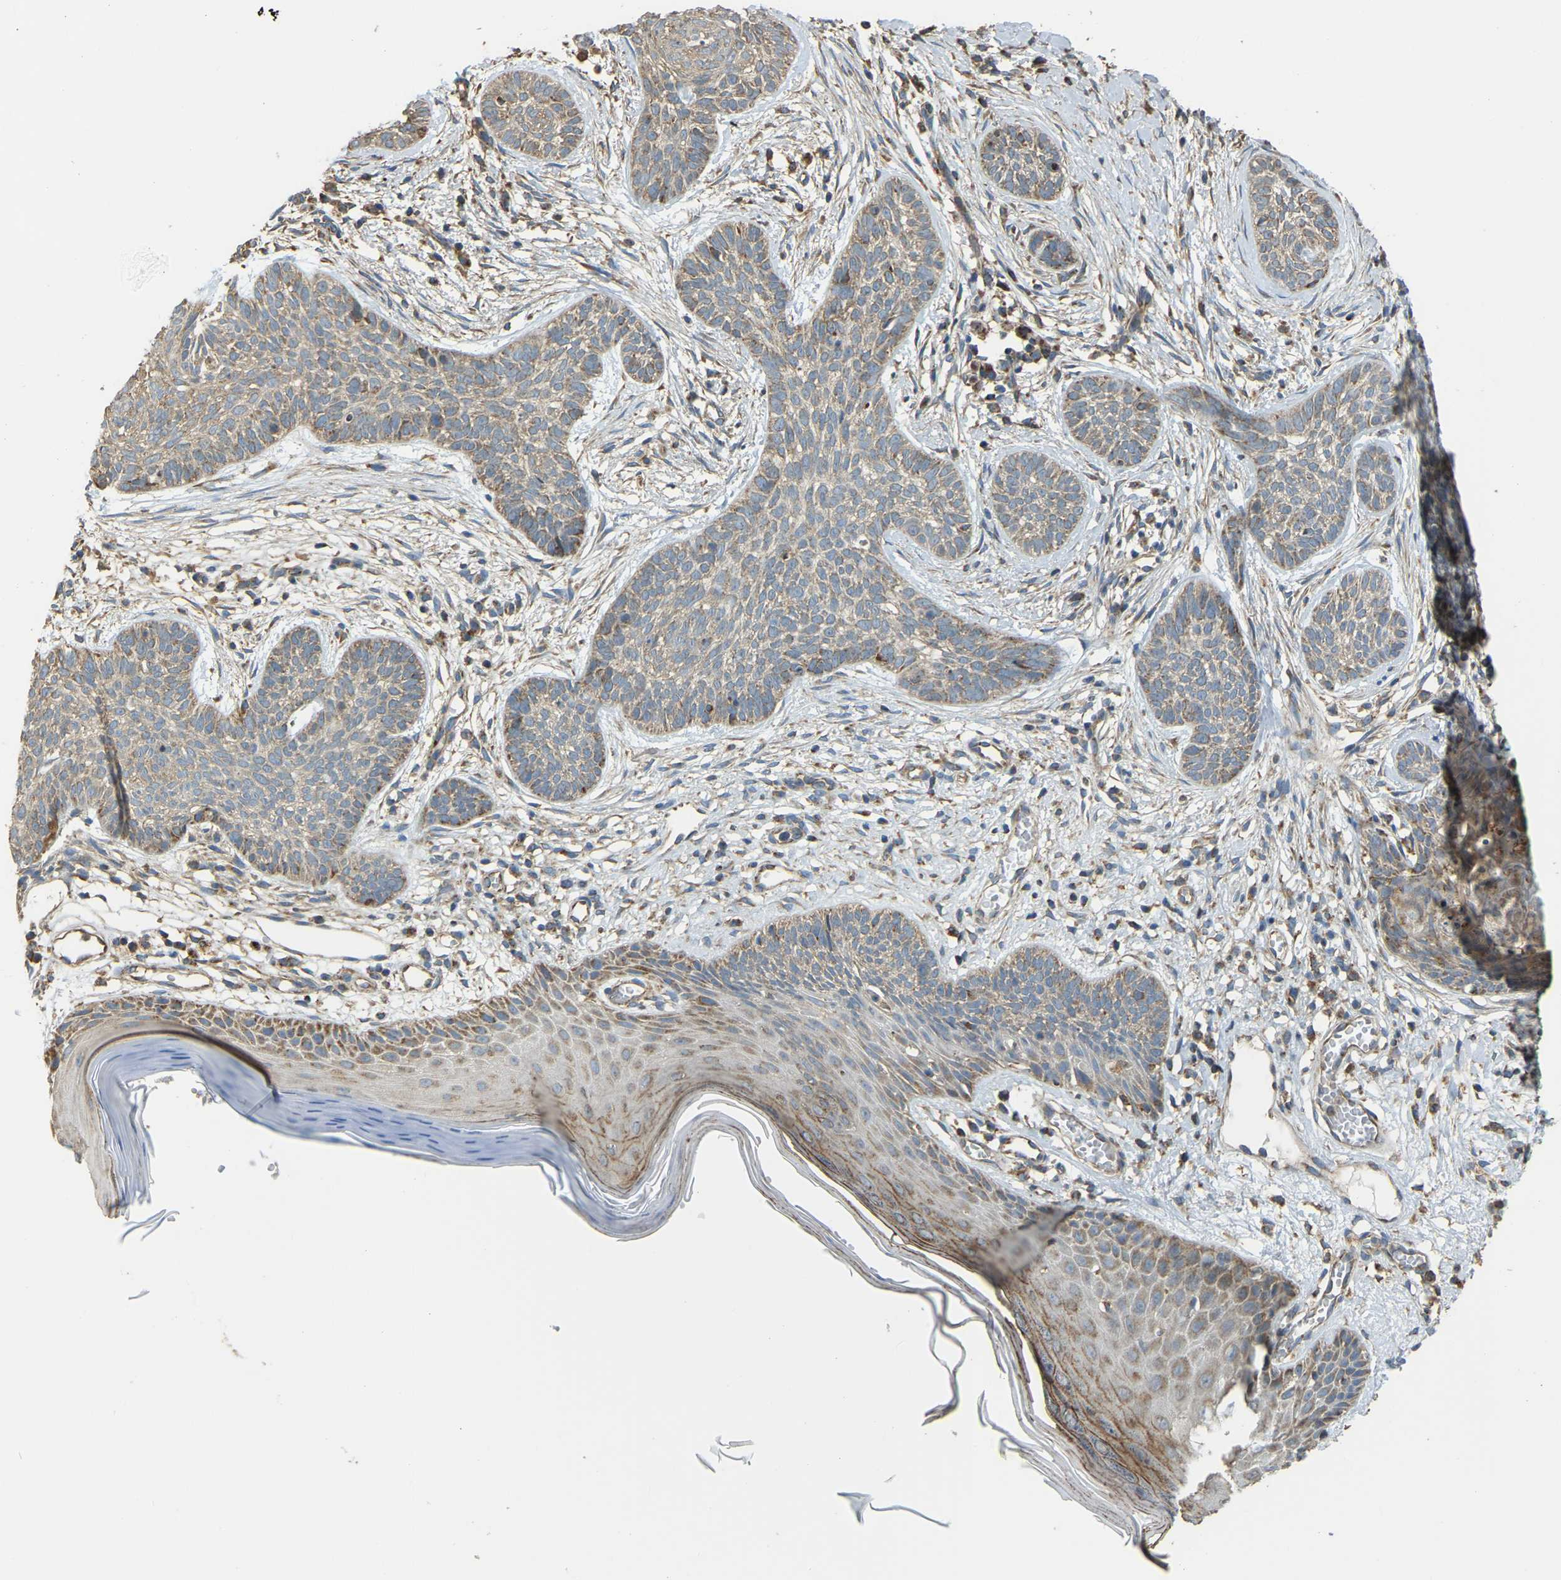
{"staining": {"intensity": "moderate", "quantity": ">75%", "location": "cytoplasmic/membranous"}, "tissue": "skin cancer", "cell_type": "Tumor cells", "image_type": "cancer", "snomed": [{"axis": "morphology", "description": "Basal cell carcinoma"}, {"axis": "topography", "description": "Skin"}], "caption": "Protein expression analysis of skin cancer (basal cell carcinoma) displays moderate cytoplasmic/membranous expression in about >75% of tumor cells. (Brightfield microscopy of DAB IHC at high magnification).", "gene": "PSMD7", "patient": {"sex": "female", "age": 59}}